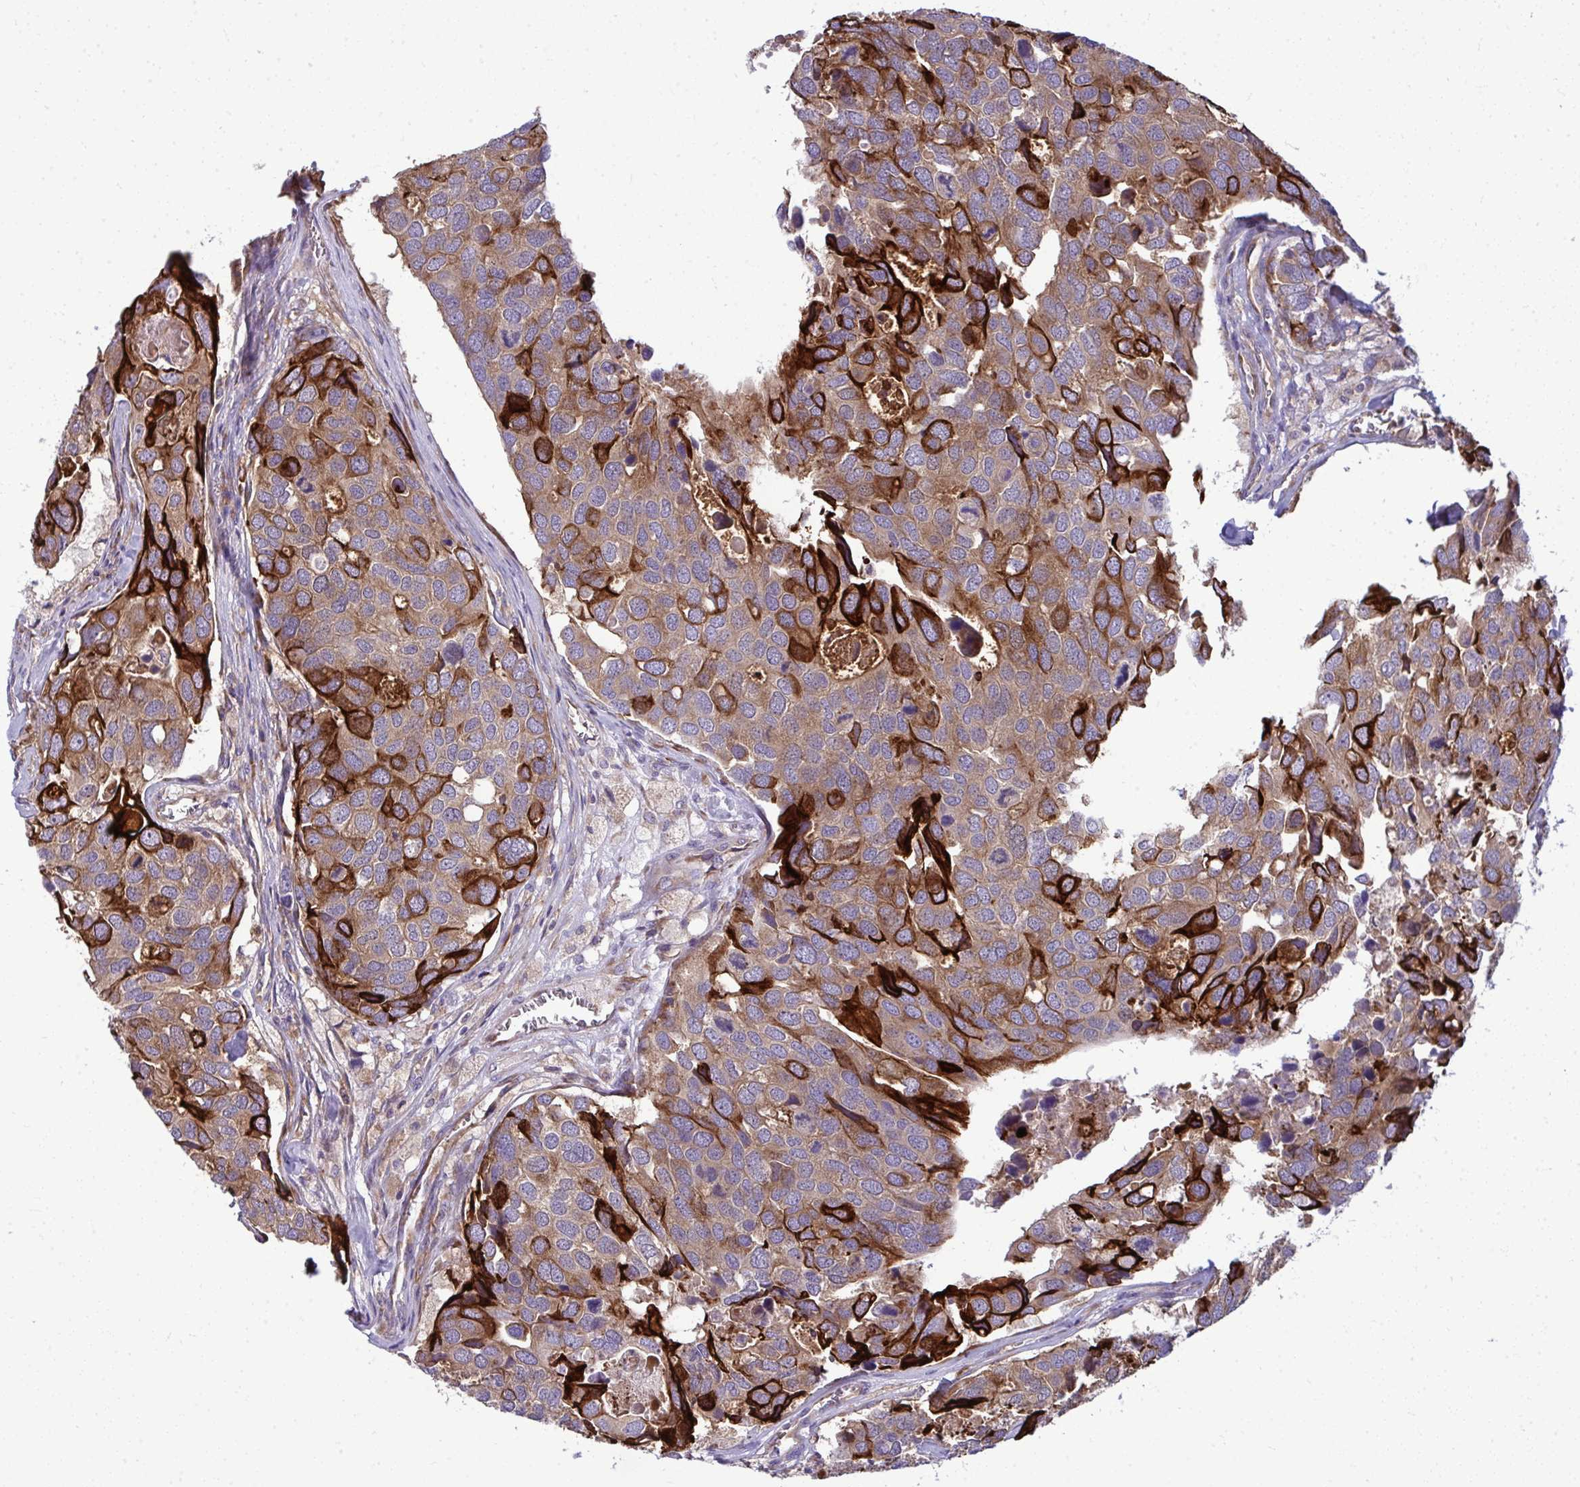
{"staining": {"intensity": "strong", "quantity": ">75%", "location": "cytoplasmic/membranous"}, "tissue": "breast cancer", "cell_type": "Tumor cells", "image_type": "cancer", "snomed": [{"axis": "morphology", "description": "Duct carcinoma"}, {"axis": "topography", "description": "Breast"}], "caption": "The micrograph exhibits staining of breast cancer (infiltrating ductal carcinoma), revealing strong cytoplasmic/membranous protein expression (brown color) within tumor cells.", "gene": "GFPT2", "patient": {"sex": "female", "age": 83}}